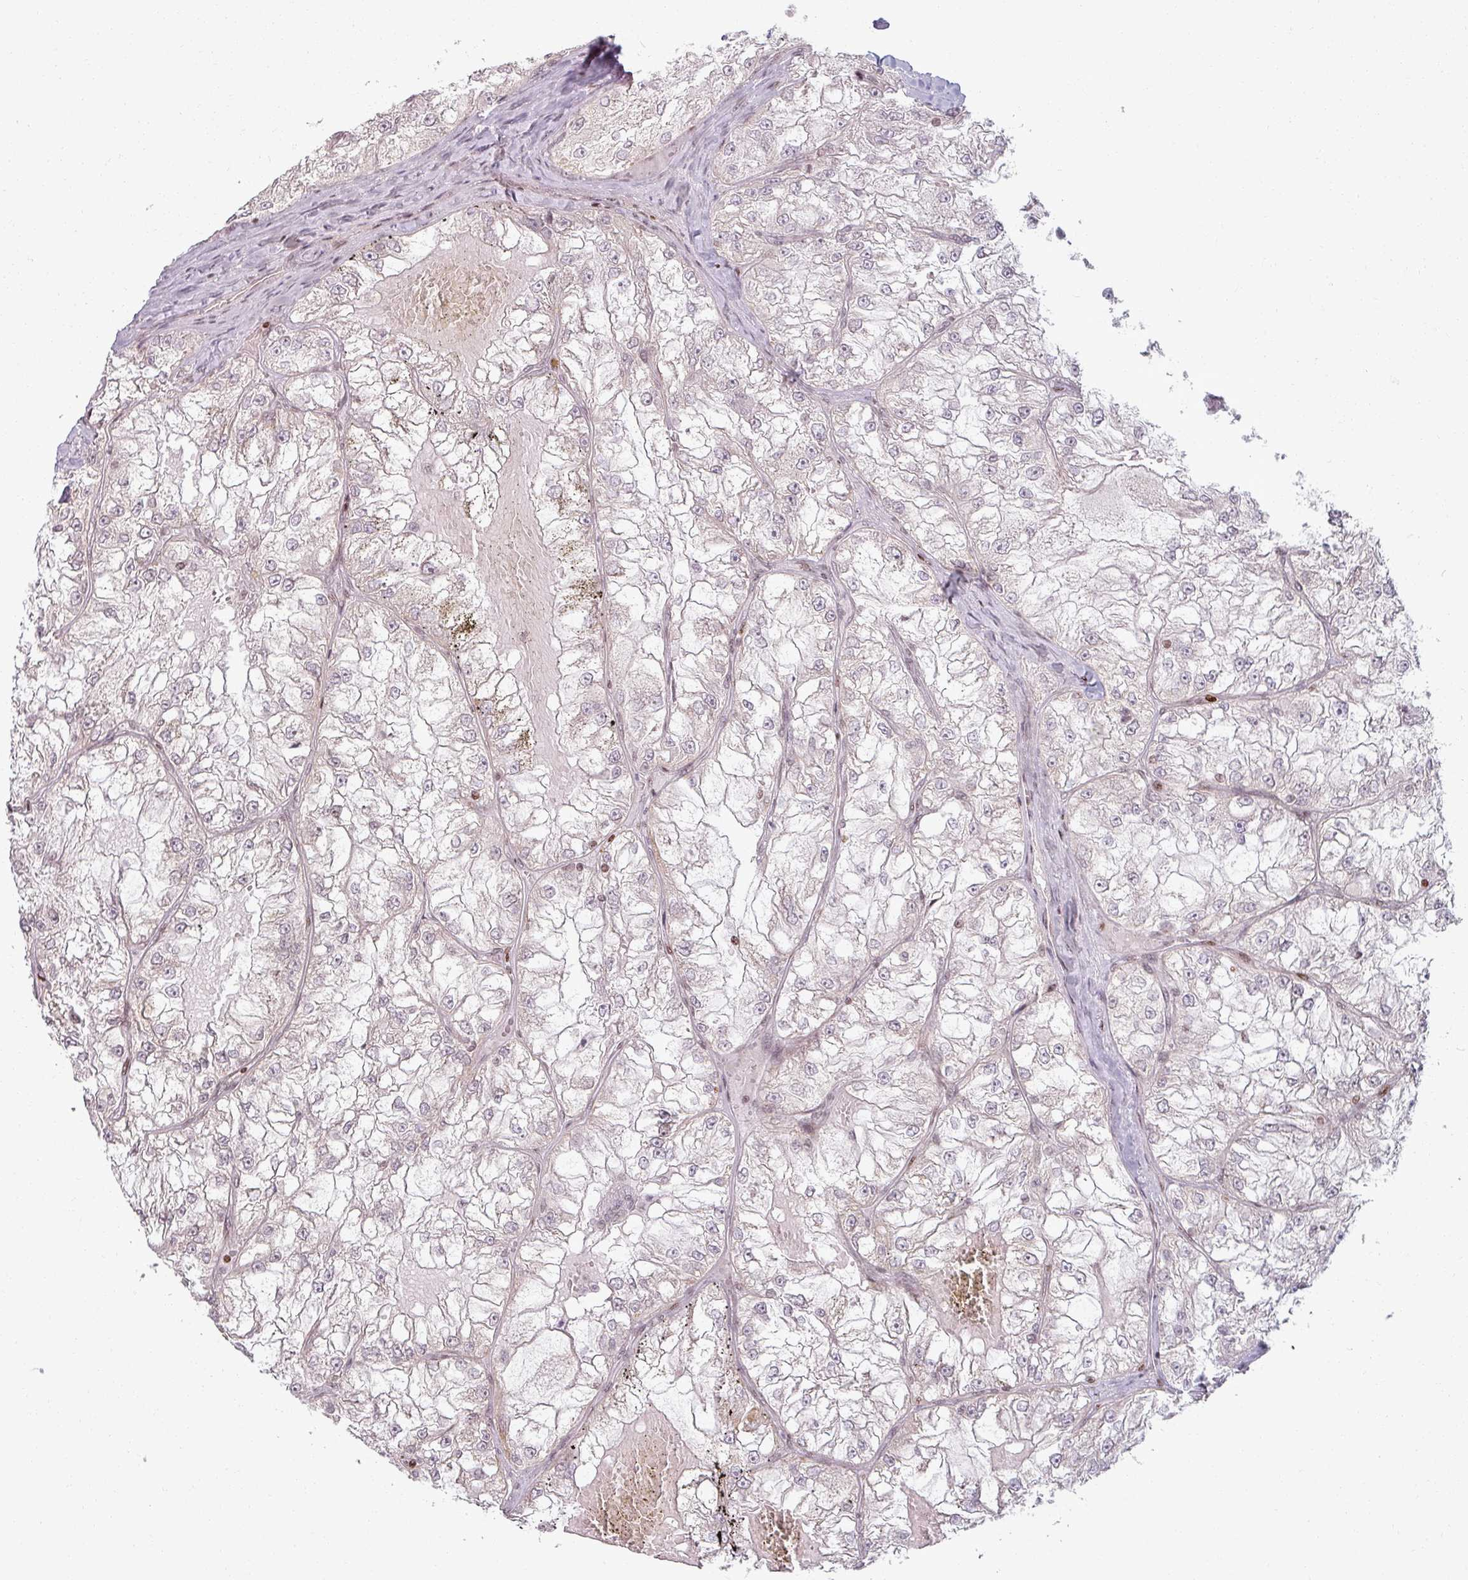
{"staining": {"intensity": "negative", "quantity": "none", "location": "none"}, "tissue": "renal cancer", "cell_type": "Tumor cells", "image_type": "cancer", "snomed": [{"axis": "morphology", "description": "Adenocarcinoma, NOS"}, {"axis": "topography", "description": "Kidney"}], "caption": "Tumor cells show no significant protein expression in renal cancer. Brightfield microscopy of IHC stained with DAB (3,3'-diaminobenzidine) (brown) and hematoxylin (blue), captured at high magnification.", "gene": "NCOR1", "patient": {"sex": "female", "age": 72}}